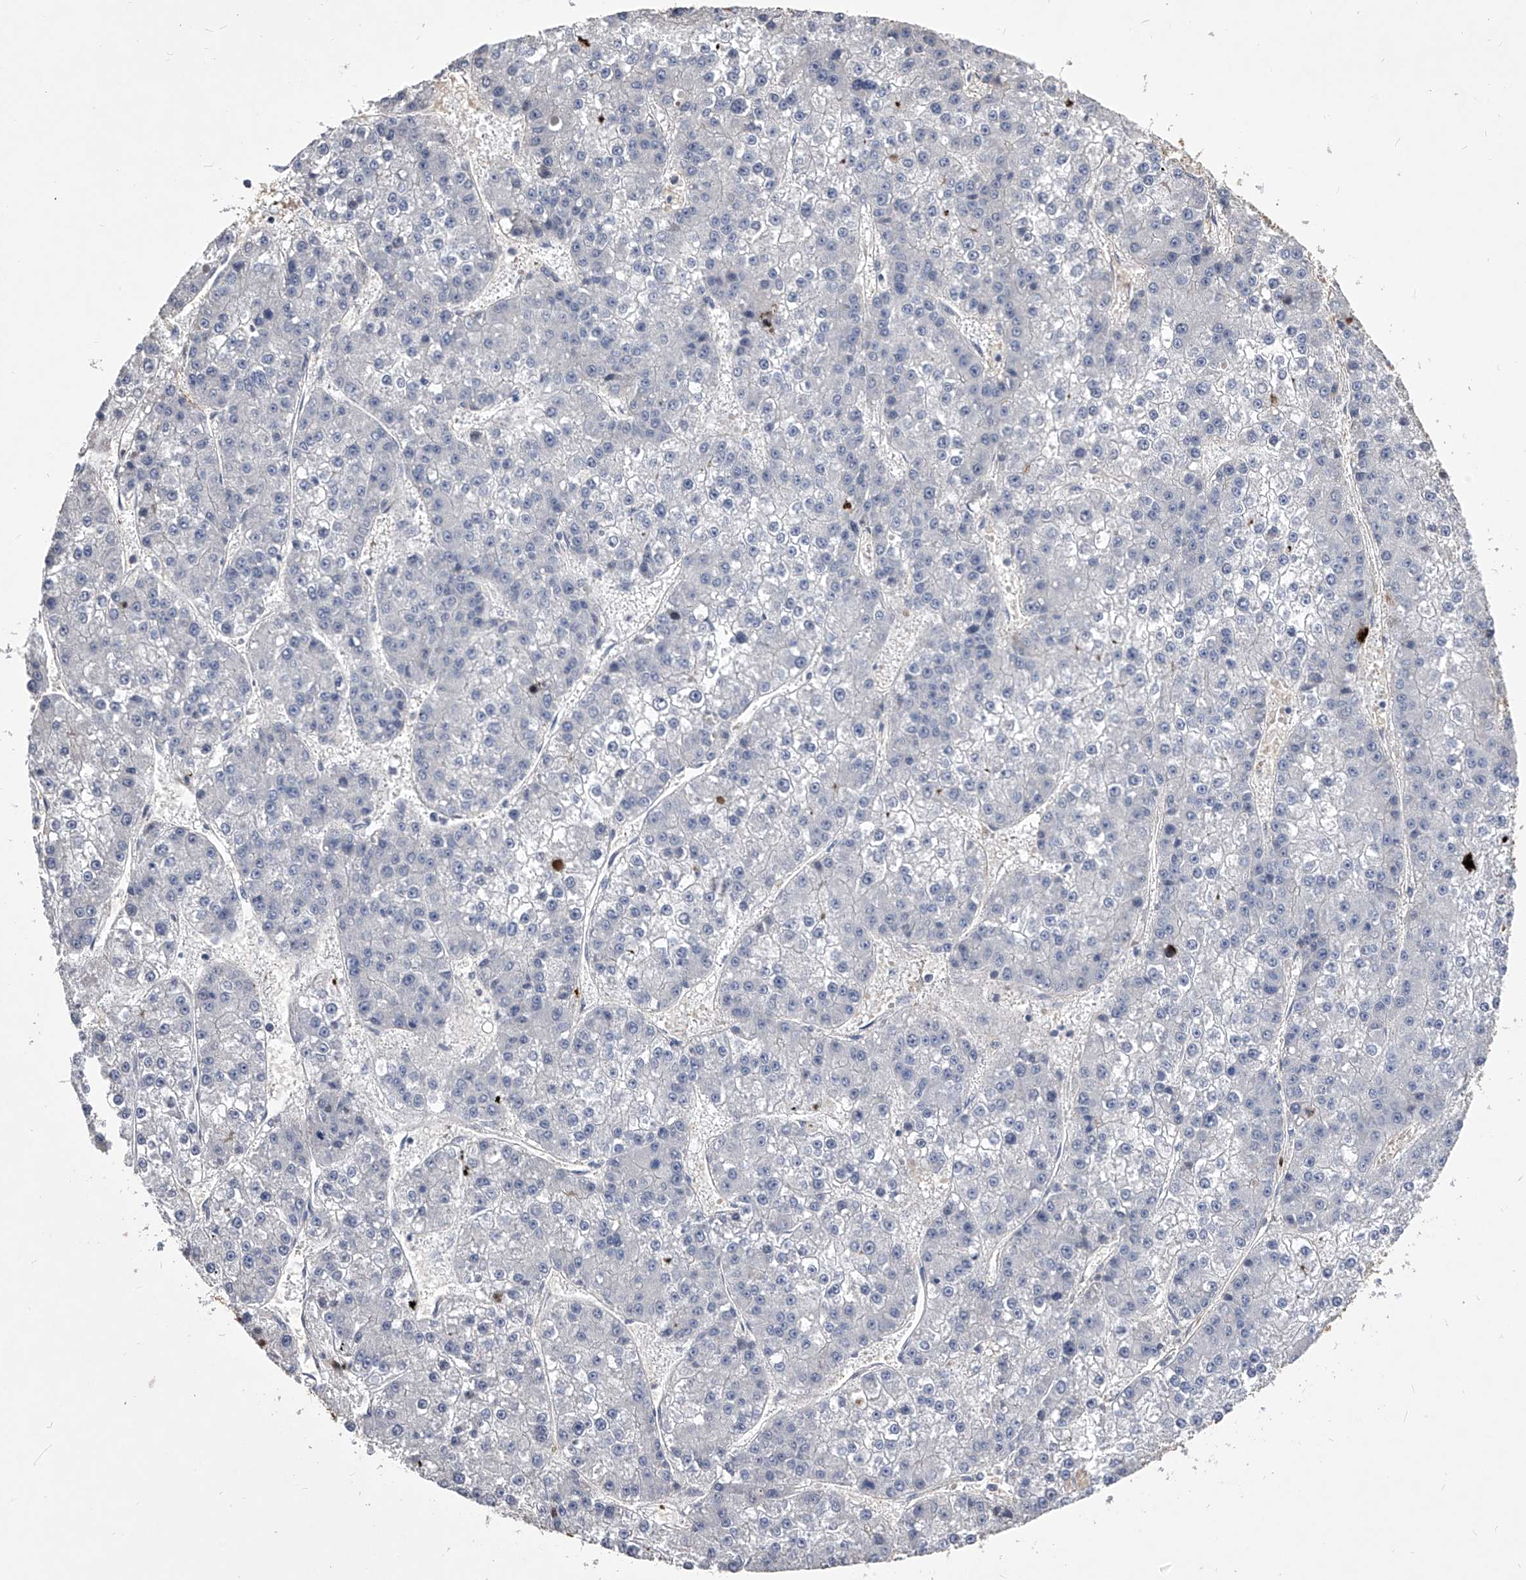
{"staining": {"intensity": "negative", "quantity": "none", "location": "none"}, "tissue": "liver cancer", "cell_type": "Tumor cells", "image_type": "cancer", "snomed": [{"axis": "morphology", "description": "Carcinoma, Hepatocellular, NOS"}, {"axis": "topography", "description": "Liver"}], "caption": "This is a image of immunohistochemistry (IHC) staining of hepatocellular carcinoma (liver), which shows no positivity in tumor cells.", "gene": "MDN1", "patient": {"sex": "female", "age": 73}}